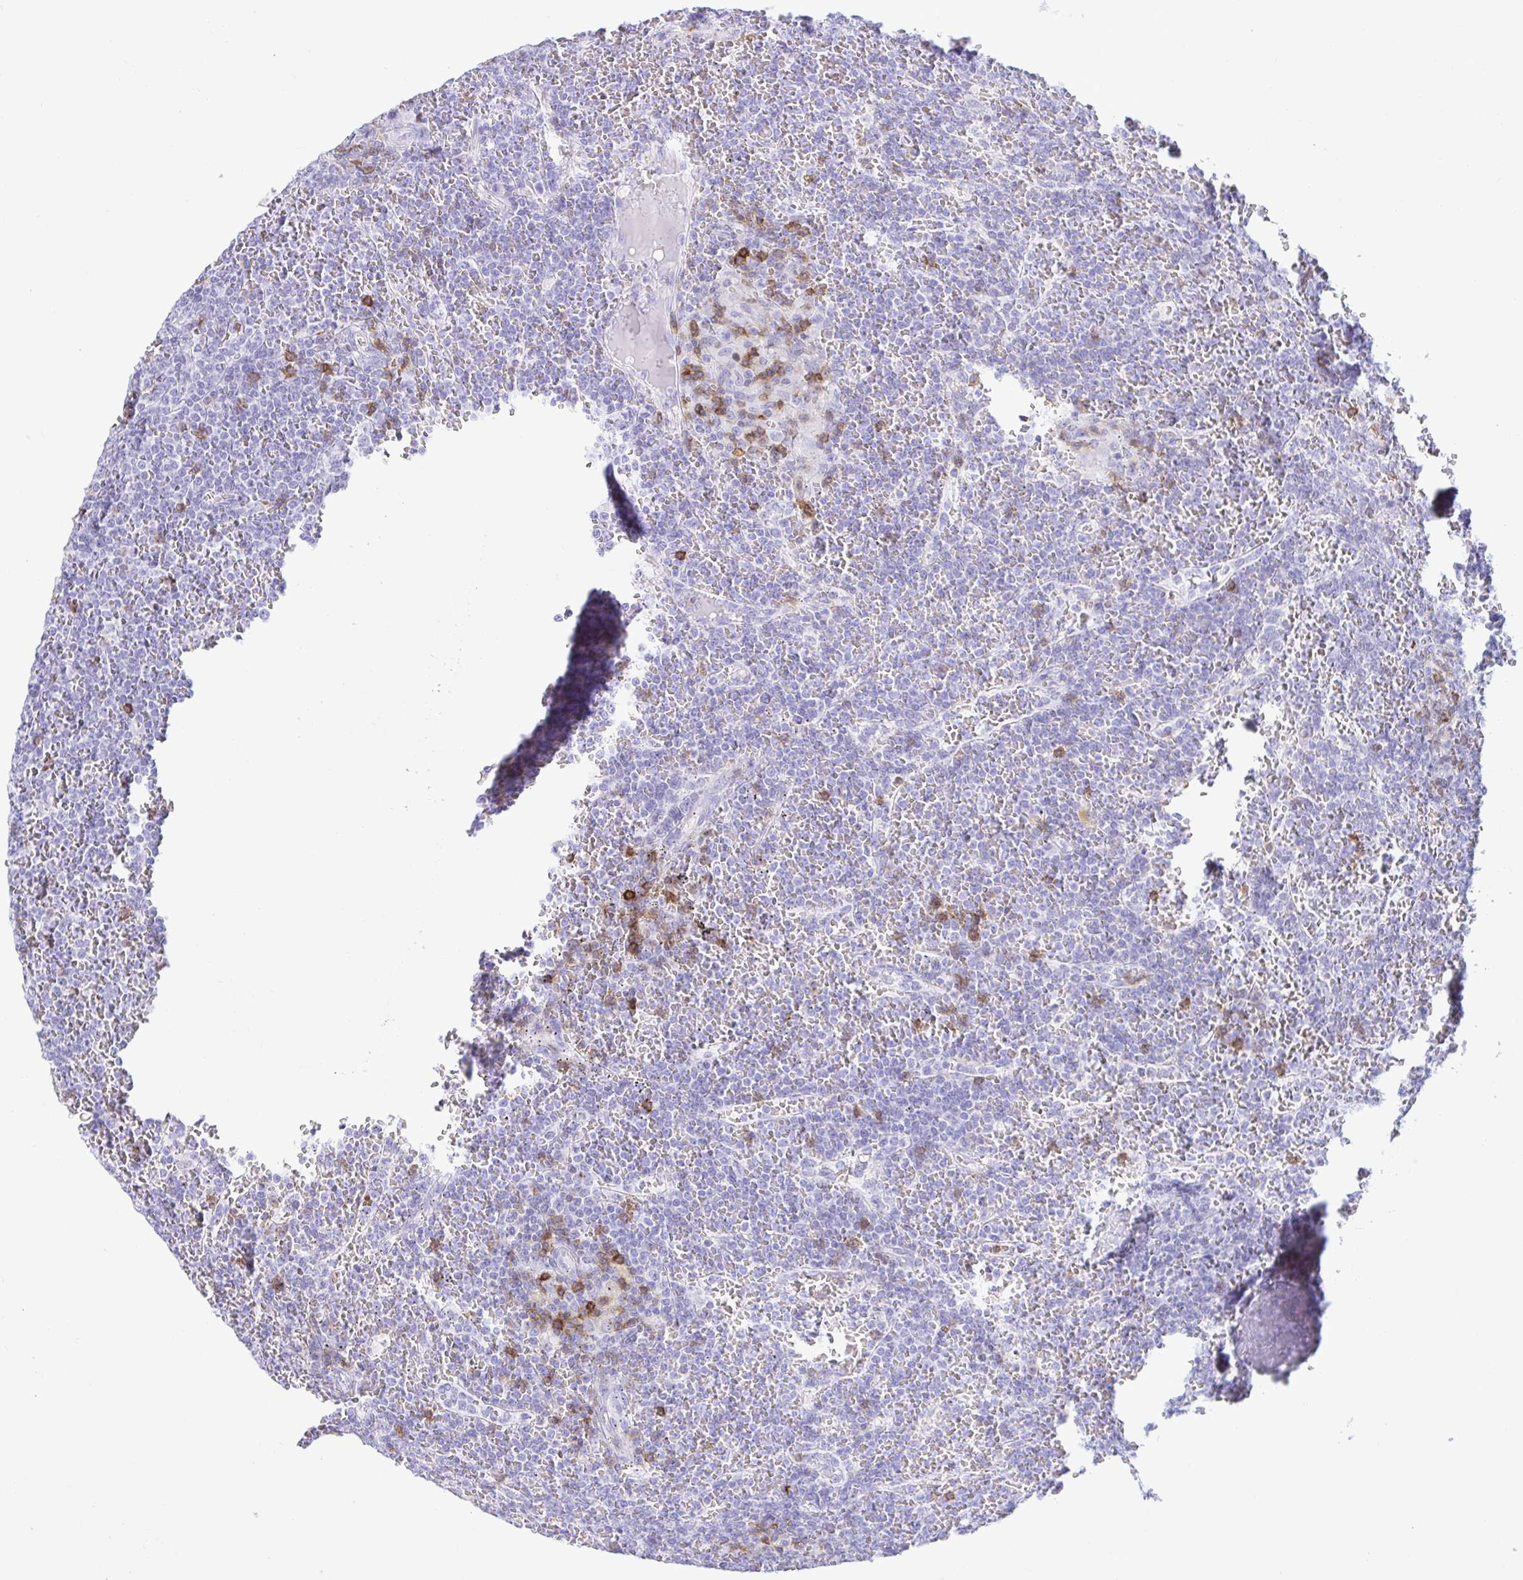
{"staining": {"intensity": "negative", "quantity": "none", "location": "none"}, "tissue": "lymphoma", "cell_type": "Tumor cells", "image_type": "cancer", "snomed": [{"axis": "morphology", "description": "Malignant lymphoma, non-Hodgkin's type, Low grade"}, {"axis": "topography", "description": "Spleen"}], "caption": "Photomicrograph shows no protein expression in tumor cells of lymphoma tissue.", "gene": "CD5", "patient": {"sex": "female", "age": 19}}